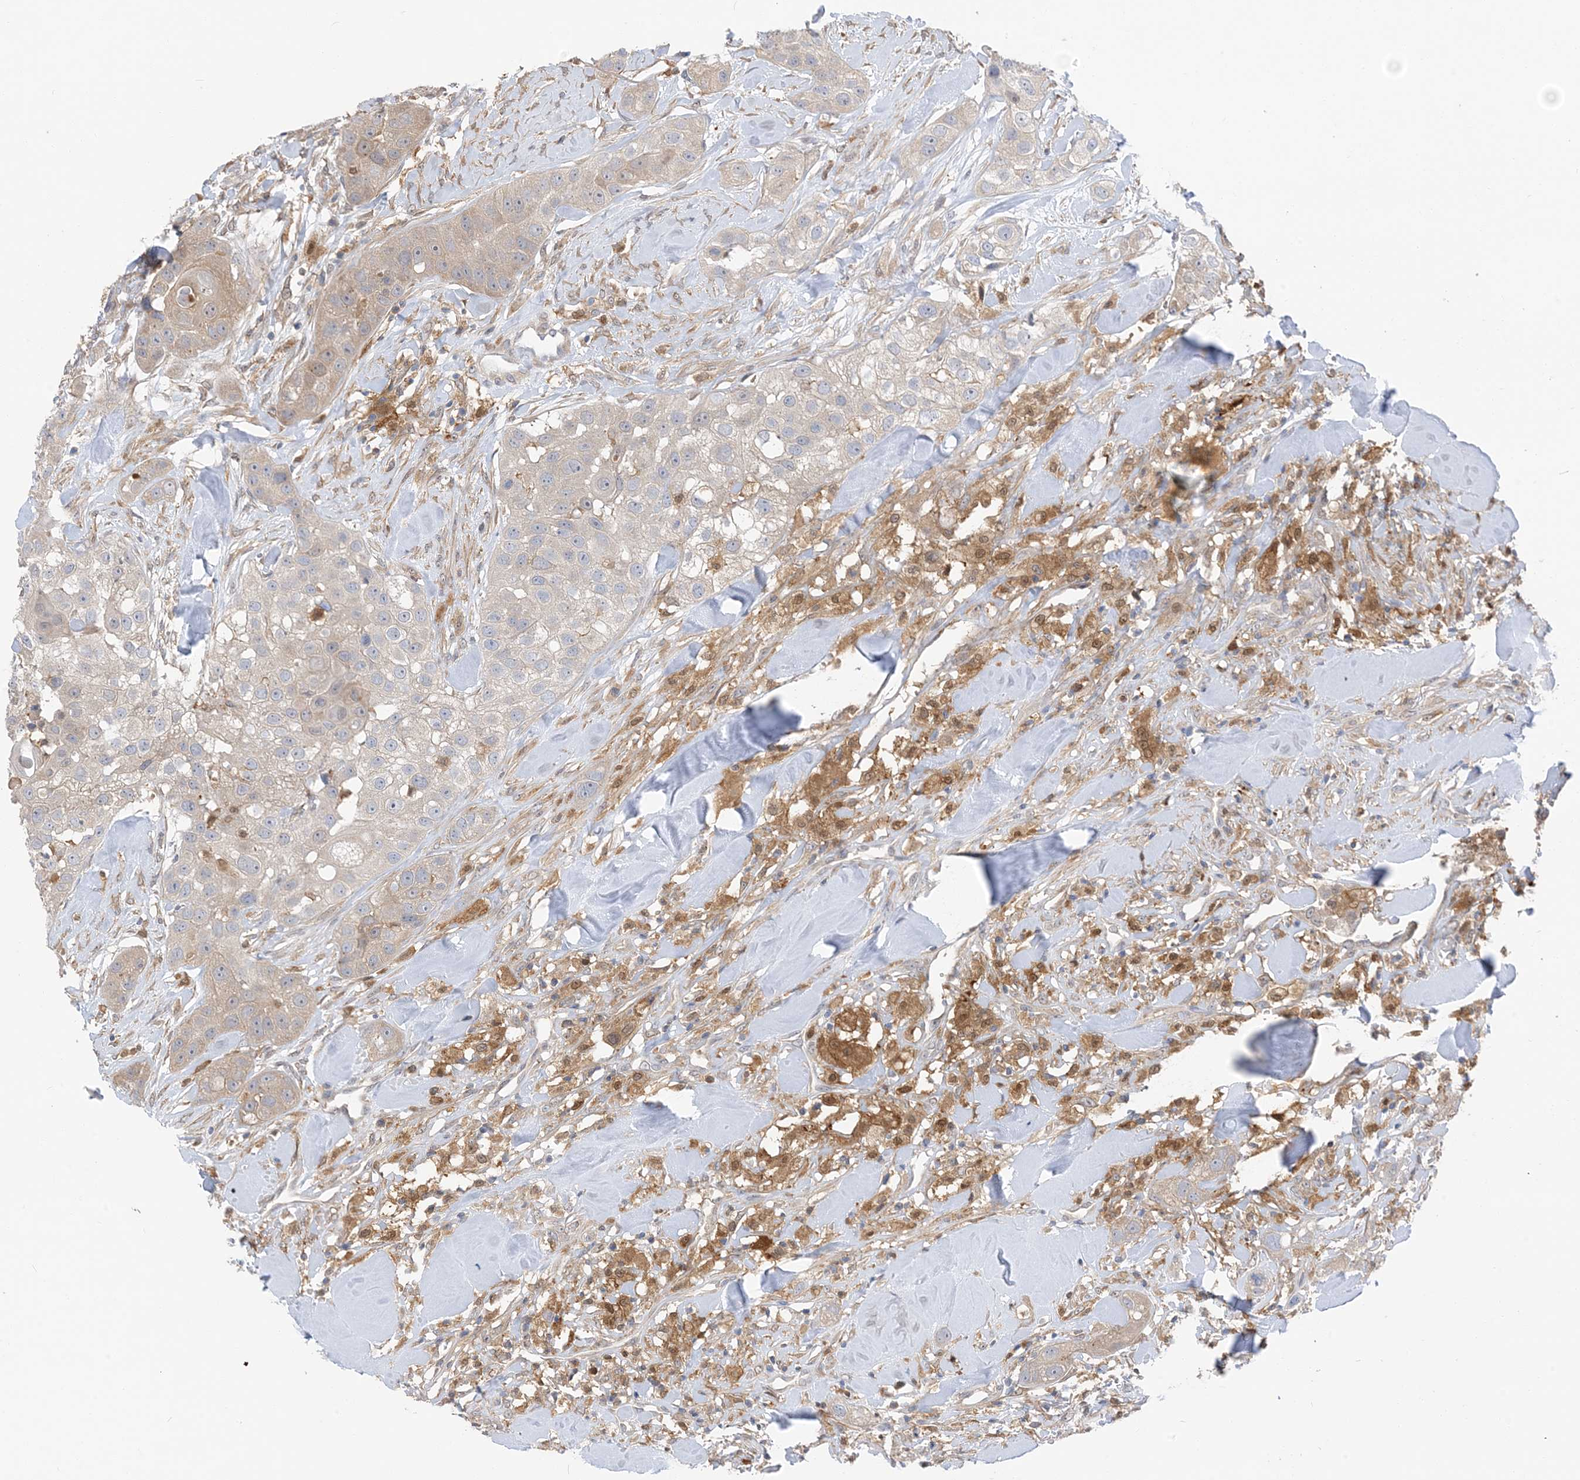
{"staining": {"intensity": "negative", "quantity": "none", "location": "none"}, "tissue": "head and neck cancer", "cell_type": "Tumor cells", "image_type": "cancer", "snomed": [{"axis": "morphology", "description": "Normal tissue, NOS"}, {"axis": "morphology", "description": "Squamous cell carcinoma, NOS"}, {"axis": "topography", "description": "Skeletal muscle"}, {"axis": "topography", "description": "Head-Neck"}], "caption": "A high-resolution image shows immunohistochemistry staining of head and neck squamous cell carcinoma, which demonstrates no significant positivity in tumor cells.", "gene": "NAGK", "patient": {"sex": "male", "age": 51}}